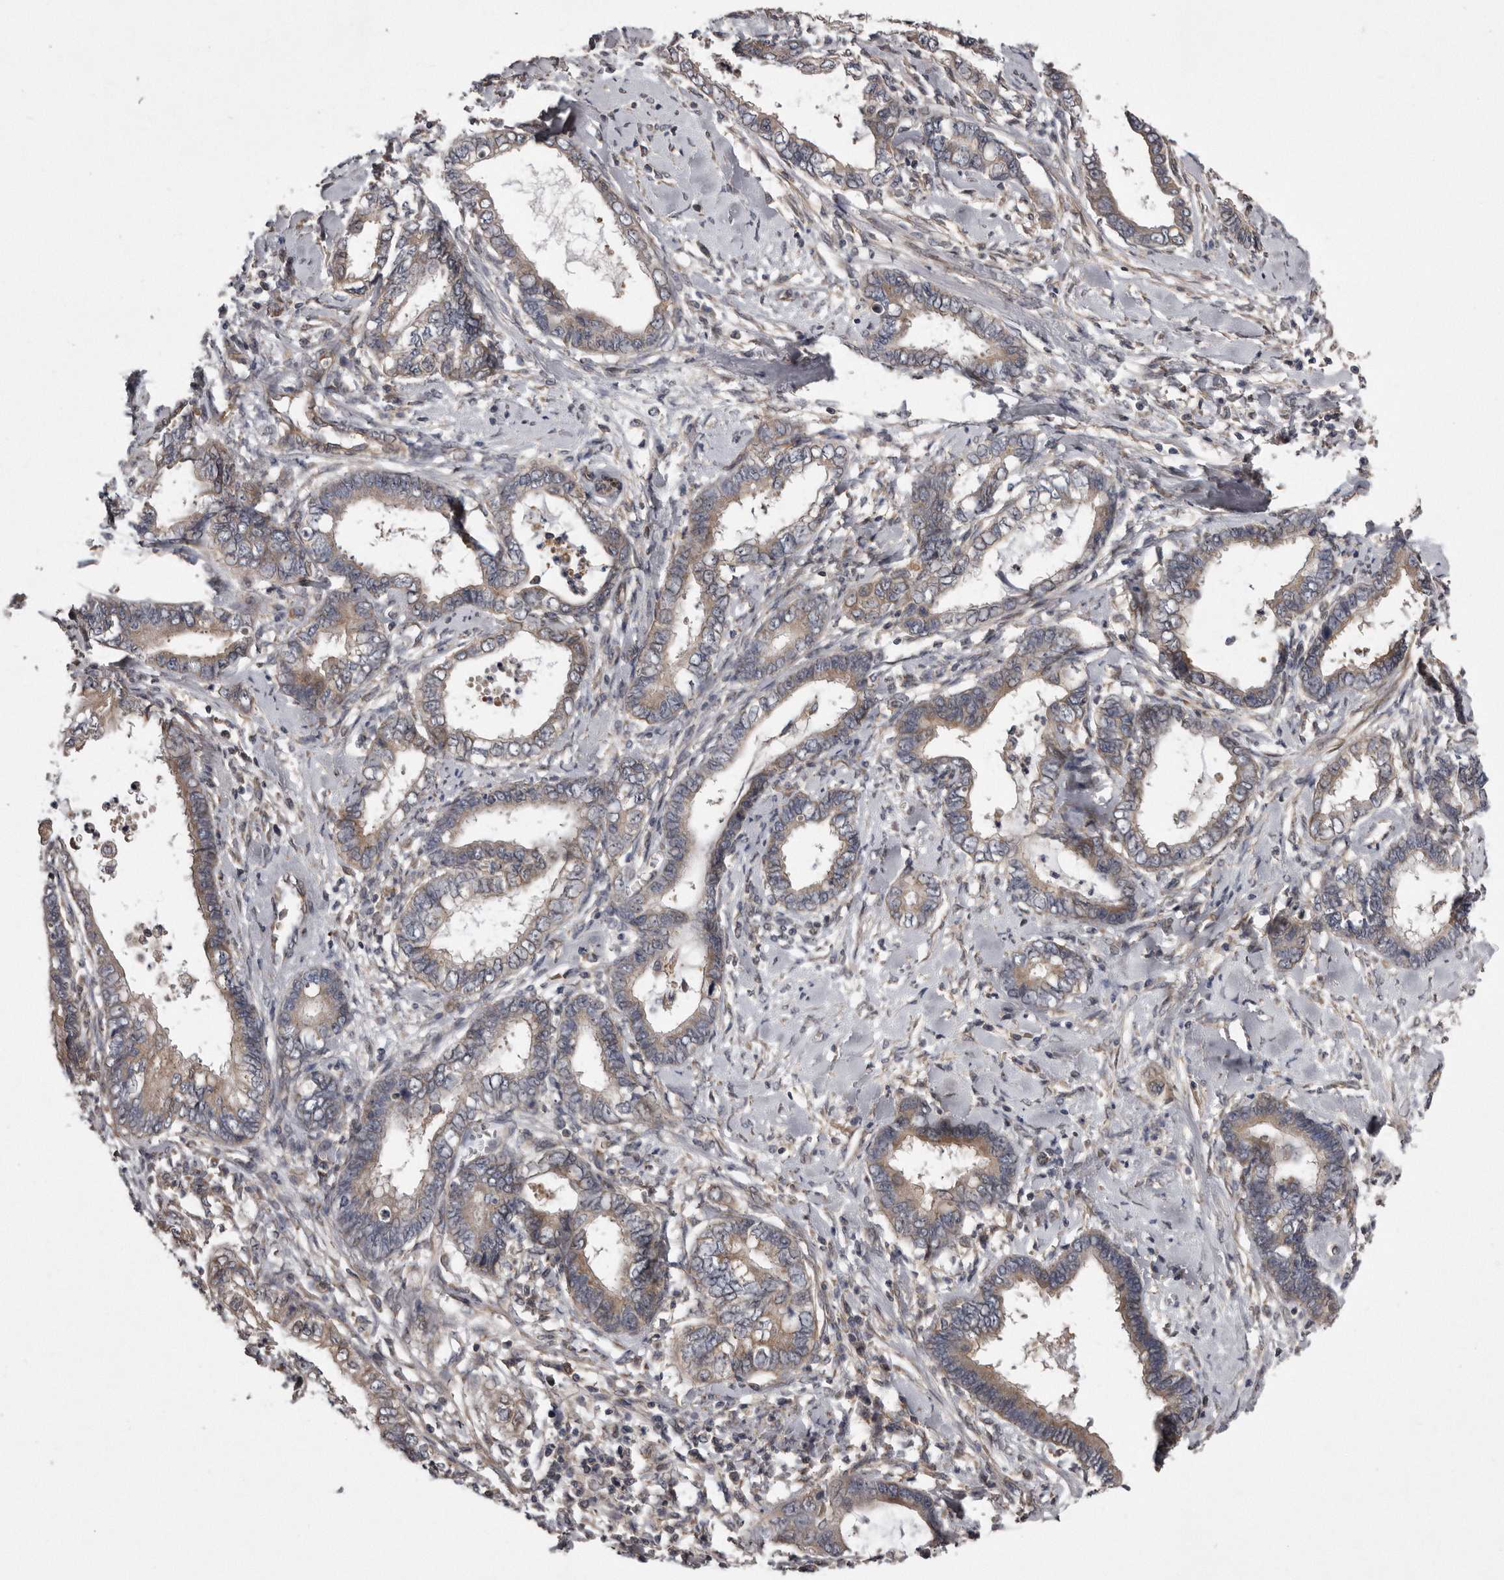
{"staining": {"intensity": "moderate", "quantity": "25%-75%", "location": "cytoplasmic/membranous"}, "tissue": "cervical cancer", "cell_type": "Tumor cells", "image_type": "cancer", "snomed": [{"axis": "morphology", "description": "Adenocarcinoma, NOS"}, {"axis": "topography", "description": "Cervix"}], "caption": "There is medium levels of moderate cytoplasmic/membranous staining in tumor cells of adenocarcinoma (cervical), as demonstrated by immunohistochemical staining (brown color).", "gene": "ARMCX1", "patient": {"sex": "female", "age": 44}}